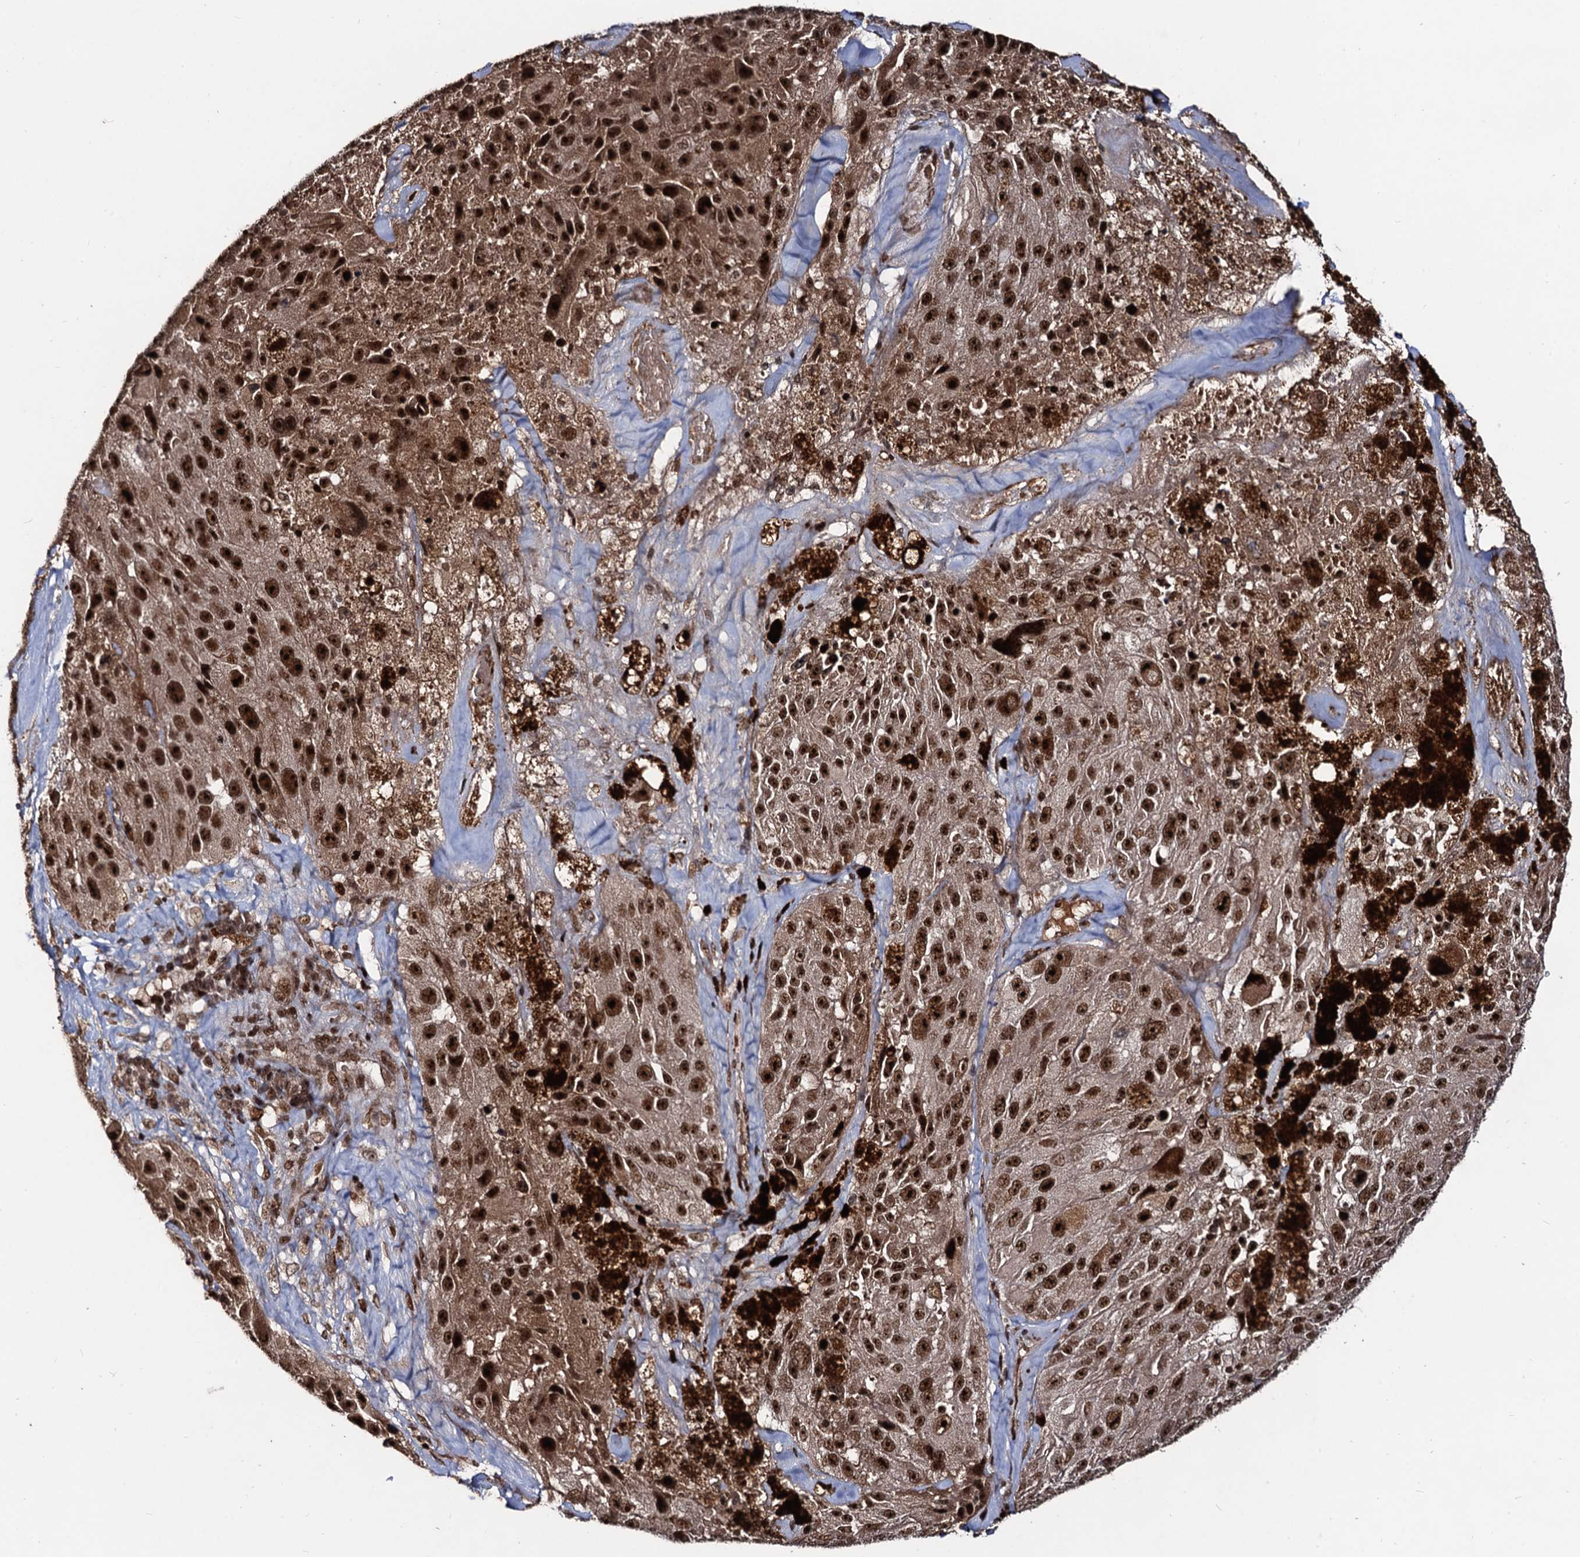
{"staining": {"intensity": "strong", "quantity": ">75%", "location": "nuclear"}, "tissue": "melanoma", "cell_type": "Tumor cells", "image_type": "cancer", "snomed": [{"axis": "morphology", "description": "Malignant melanoma, Metastatic site"}, {"axis": "topography", "description": "Lymph node"}], "caption": "Protein analysis of malignant melanoma (metastatic site) tissue exhibits strong nuclear expression in approximately >75% of tumor cells. Nuclei are stained in blue.", "gene": "SFSWAP", "patient": {"sex": "male", "age": 62}}